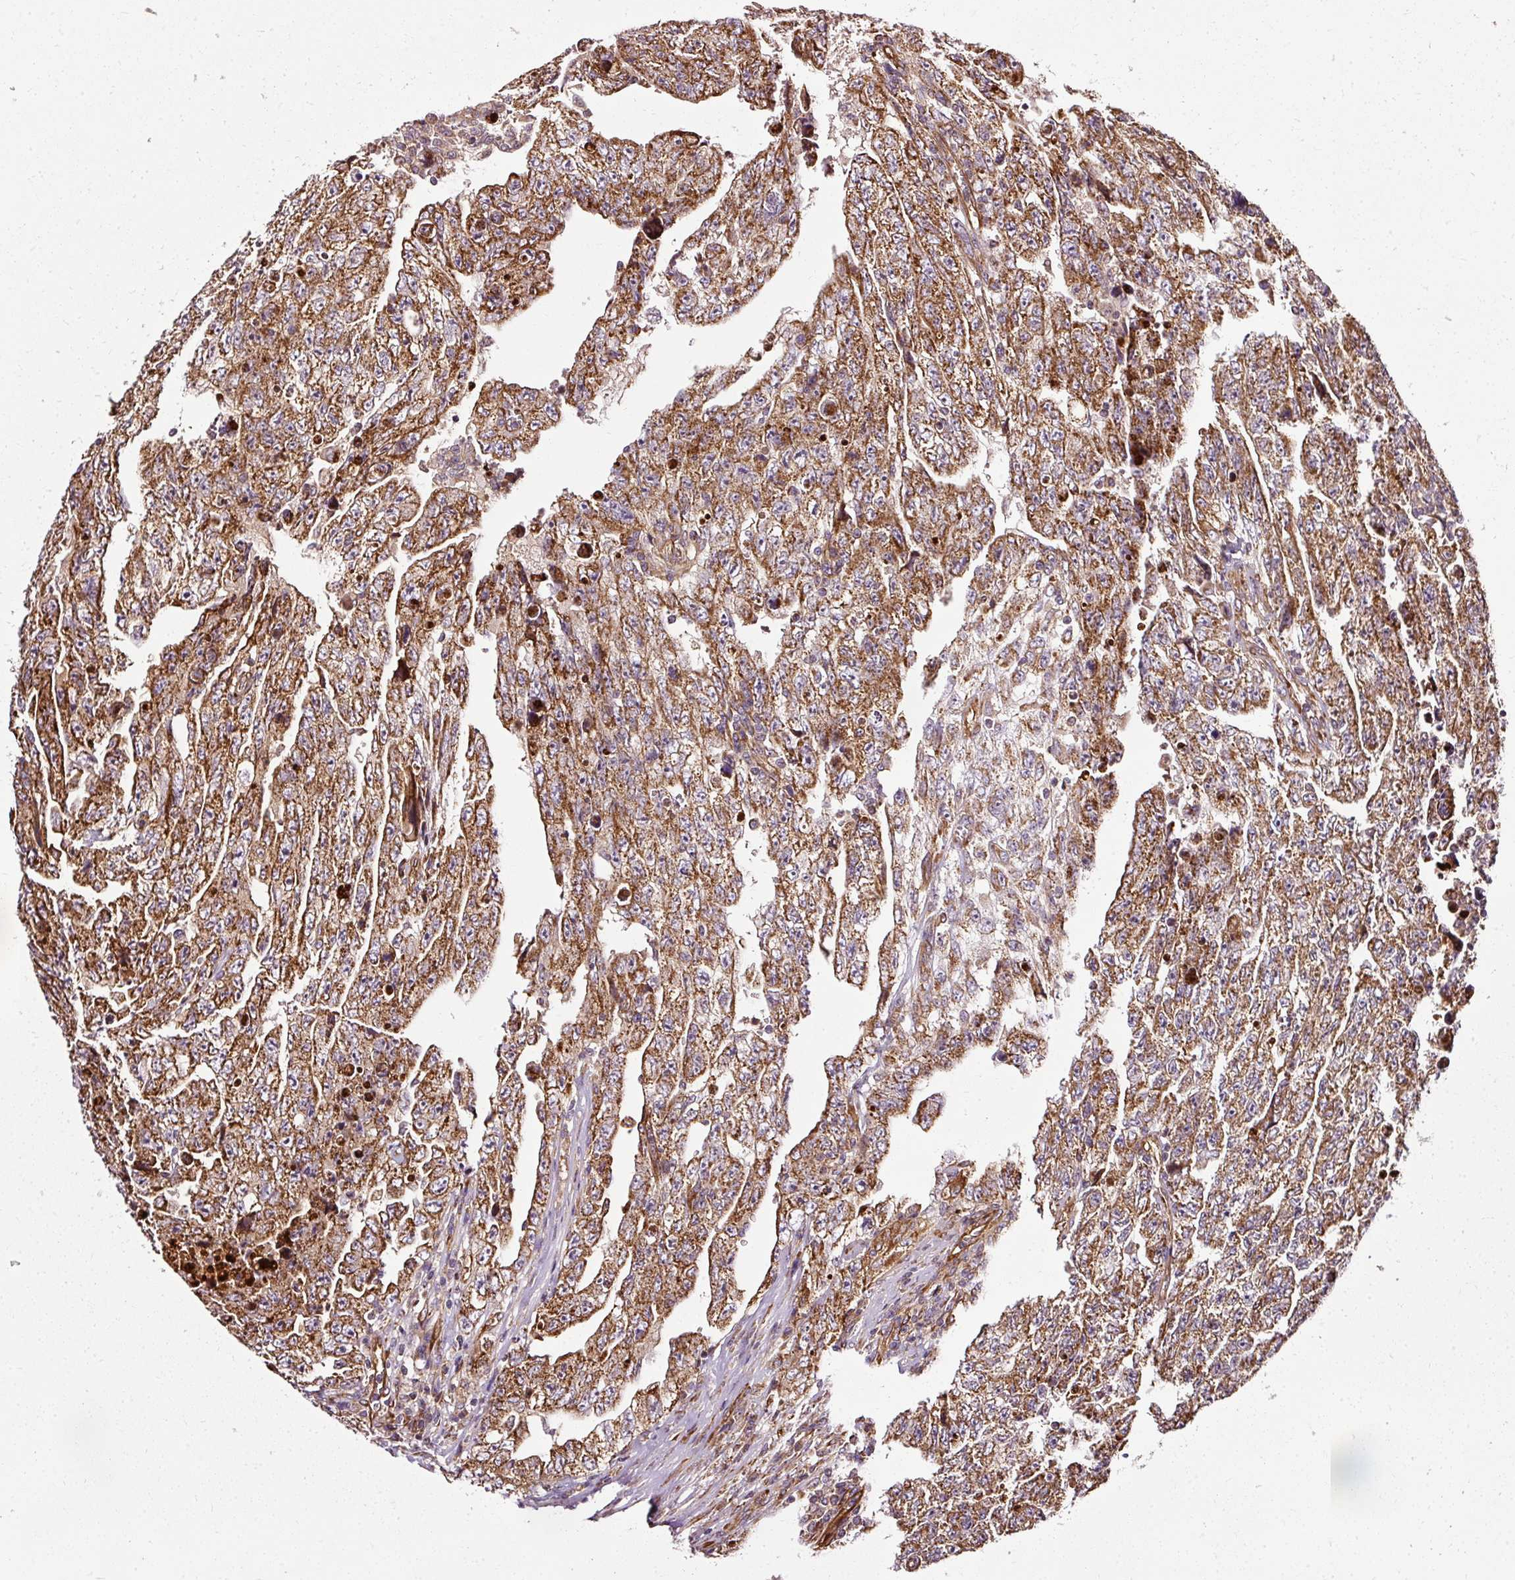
{"staining": {"intensity": "strong", "quantity": ">75%", "location": "cytoplasmic/membranous"}, "tissue": "testis cancer", "cell_type": "Tumor cells", "image_type": "cancer", "snomed": [{"axis": "morphology", "description": "Carcinoma, Embryonal, NOS"}, {"axis": "topography", "description": "Testis"}], "caption": "A micrograph of testis cancer (embryonal carcinoma) stained for a protein shows strong cytoplasmic/membranous brown staining in tumor cells.", "gene": "ISCU", "patient": {"sex": "male", "age": 28}}